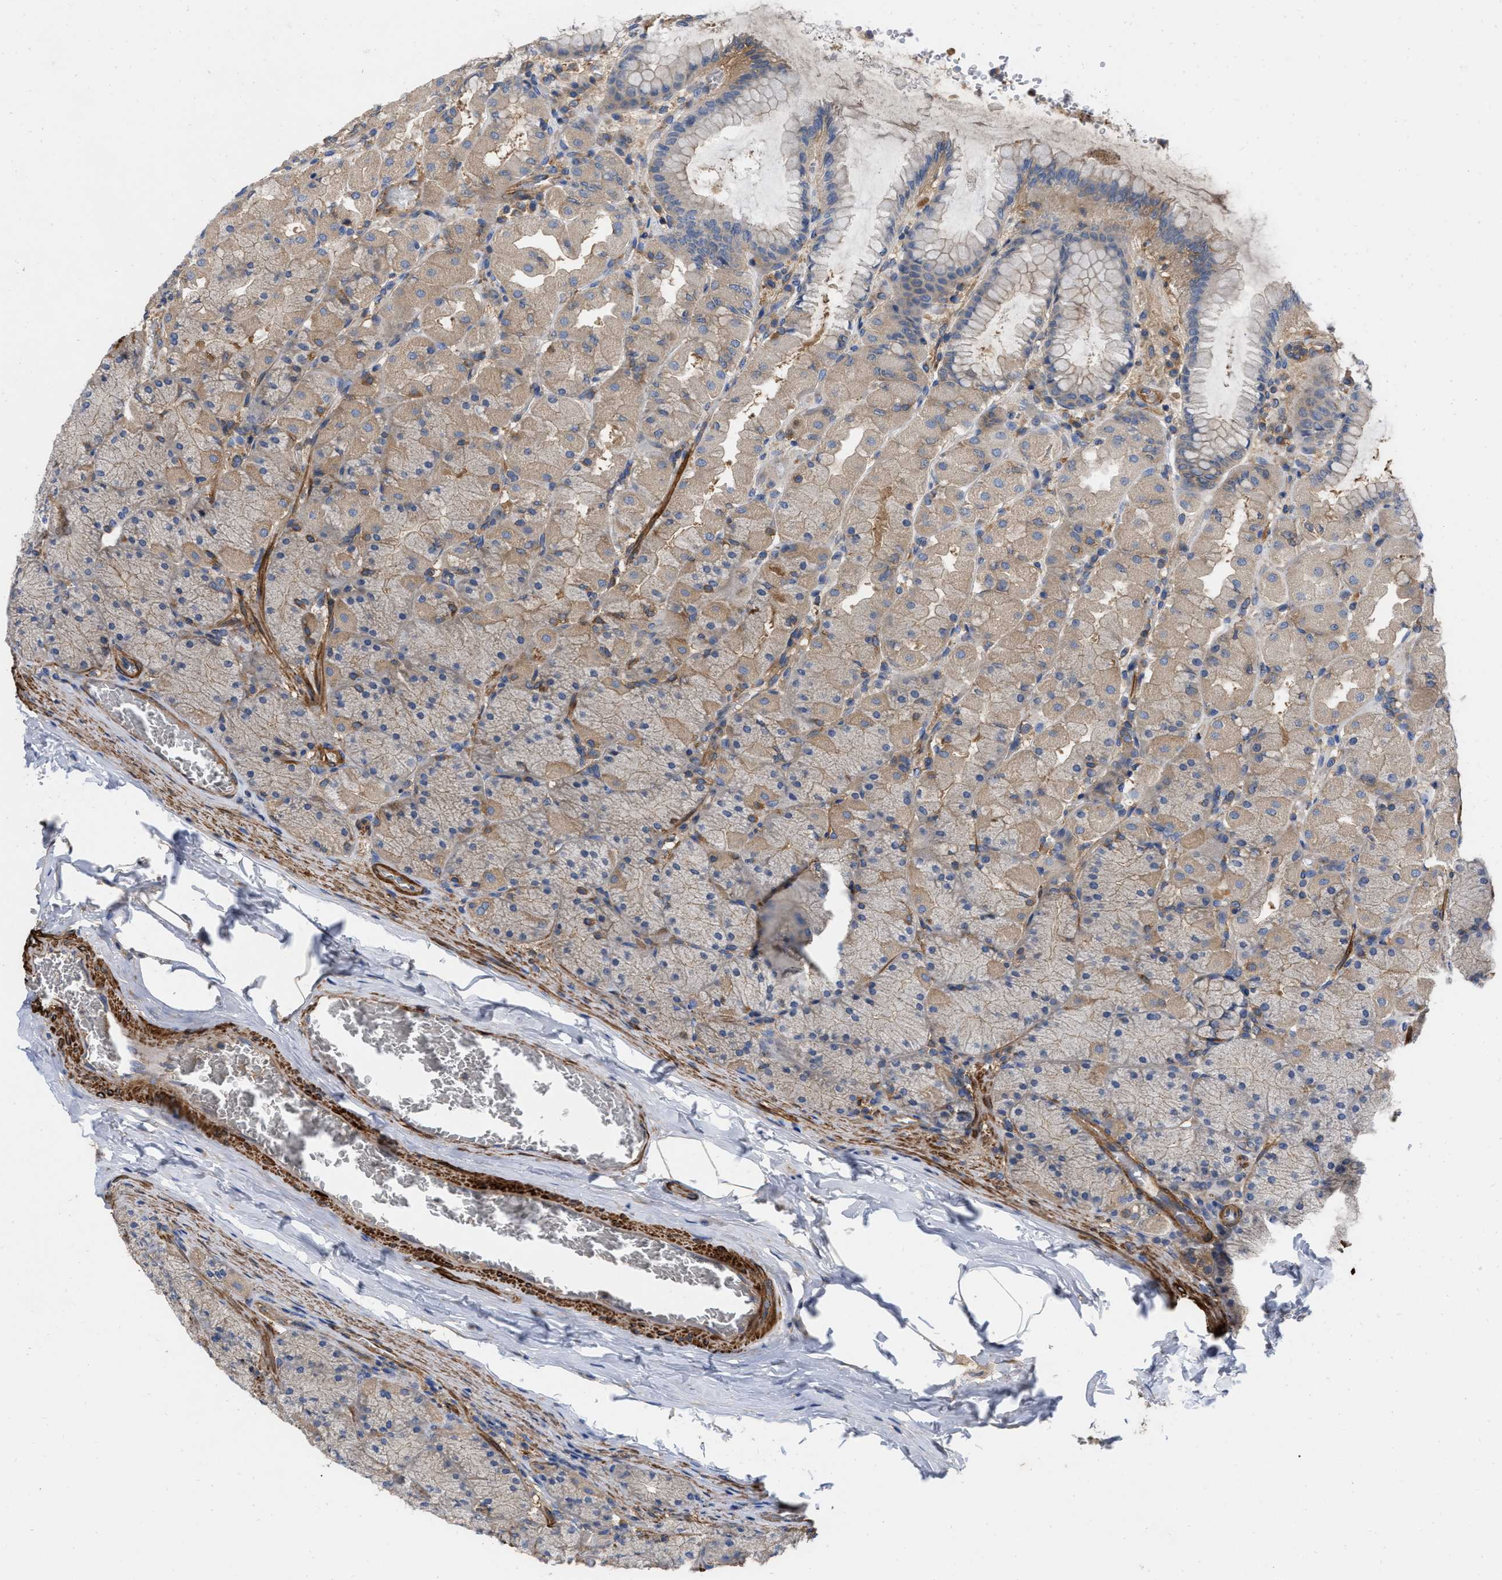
{"staining": {"intensity": "moderate", "quantity": ">75%", "location": "cytoplasmic/membranous"}, "tissue": "stomach", "cell_type": "Glandular cells", "image_type": "normal", "snomed": [{"axis": "morphology", "description": "Normal tissue, NOS"}, {"axis": "topography", "description": "Stomach, upper"}], "caption": "An image of human stomach stained for a protein shows moderate cytoplasmic/membranous brown staining in glandular cells. (brown staining indicates protein expression, while blue staining denotes nuclei).", "gene": "RABEP1", "patient": {"sex": "female", "age": 56}}